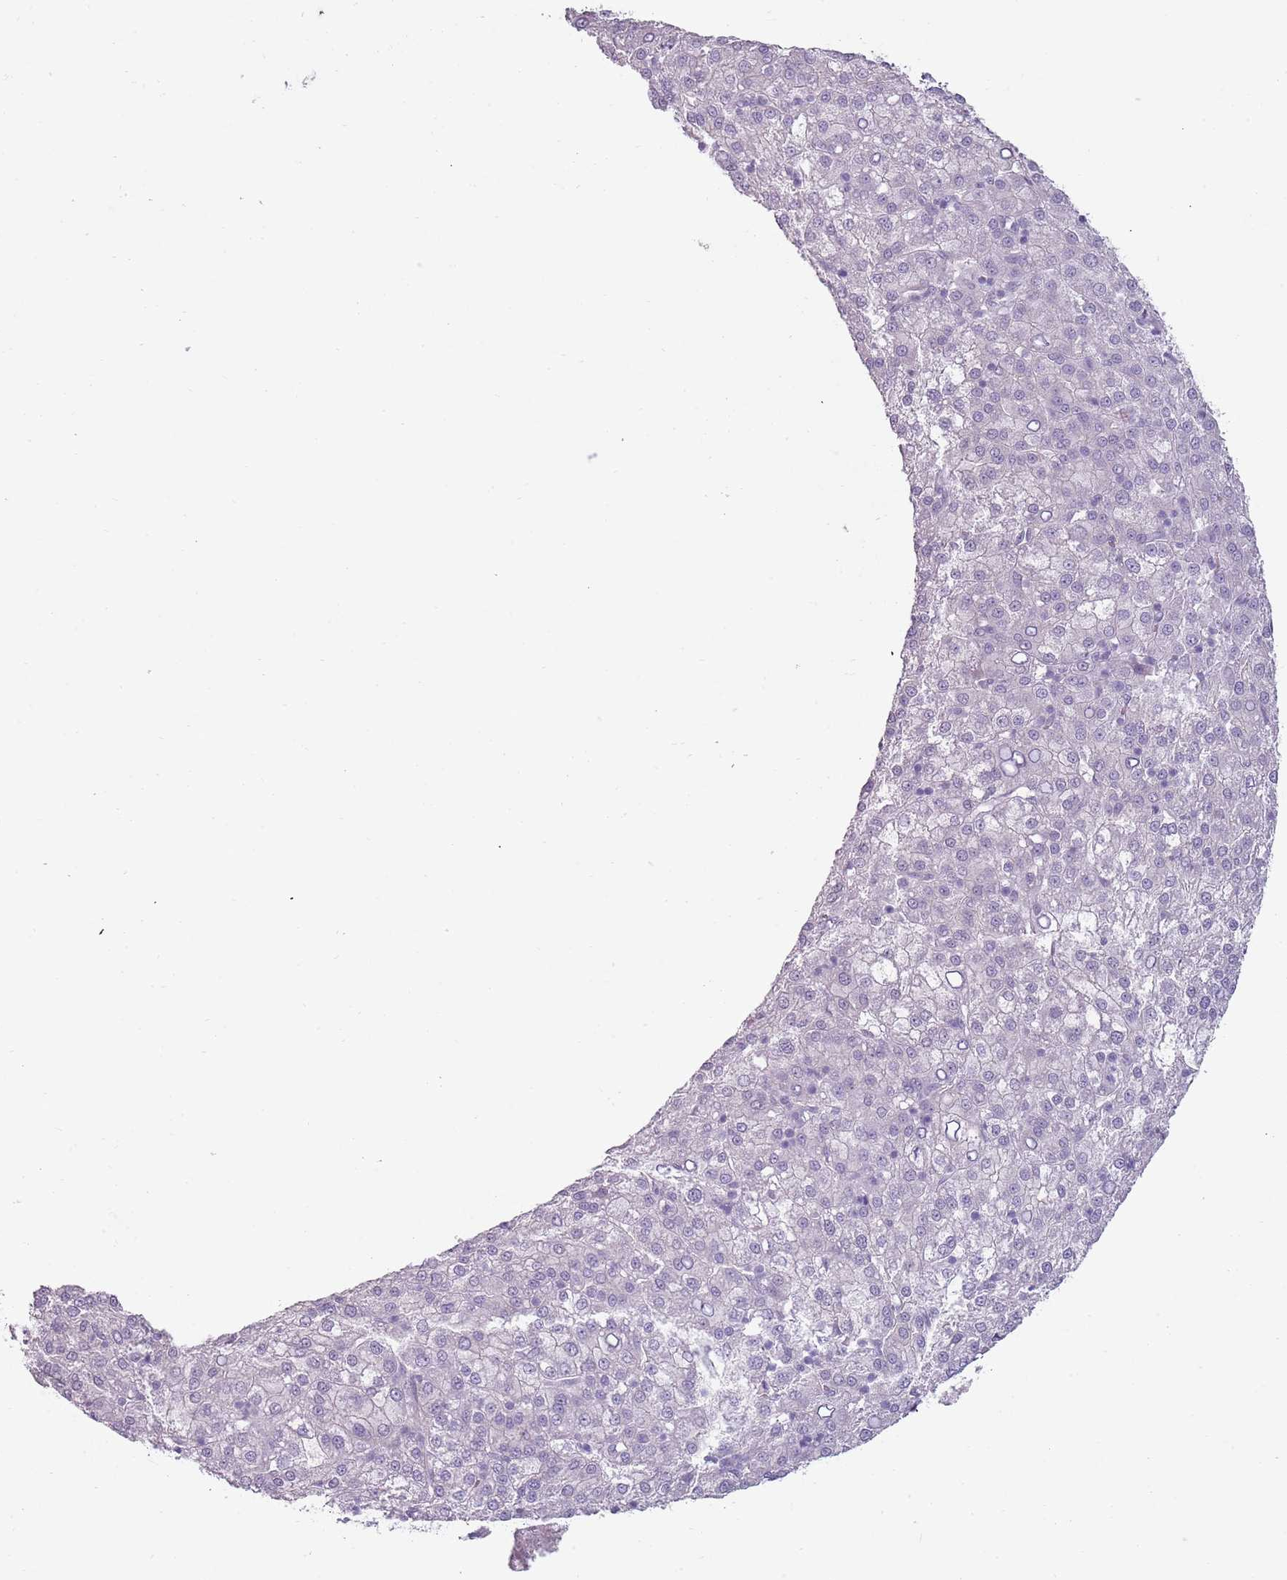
{"staining": {"intensity": "negative", "quantity": "none", "location": "none"}, "tissue": "liver cancer", "cell_type": "Tumor cells", "image_type": "cancer", "snomed": [{"axis": "morphology", "description": "Carcinoma, Hepatocellular, NOS"}, {"axis": "topography", "description": "Liver"}], "caption": "Tumor cells are negative for brown protein staining in liver hepatocellular carcinoma.", "gene": "RFX2", "patient": {"sex": "female", "age": 58}}